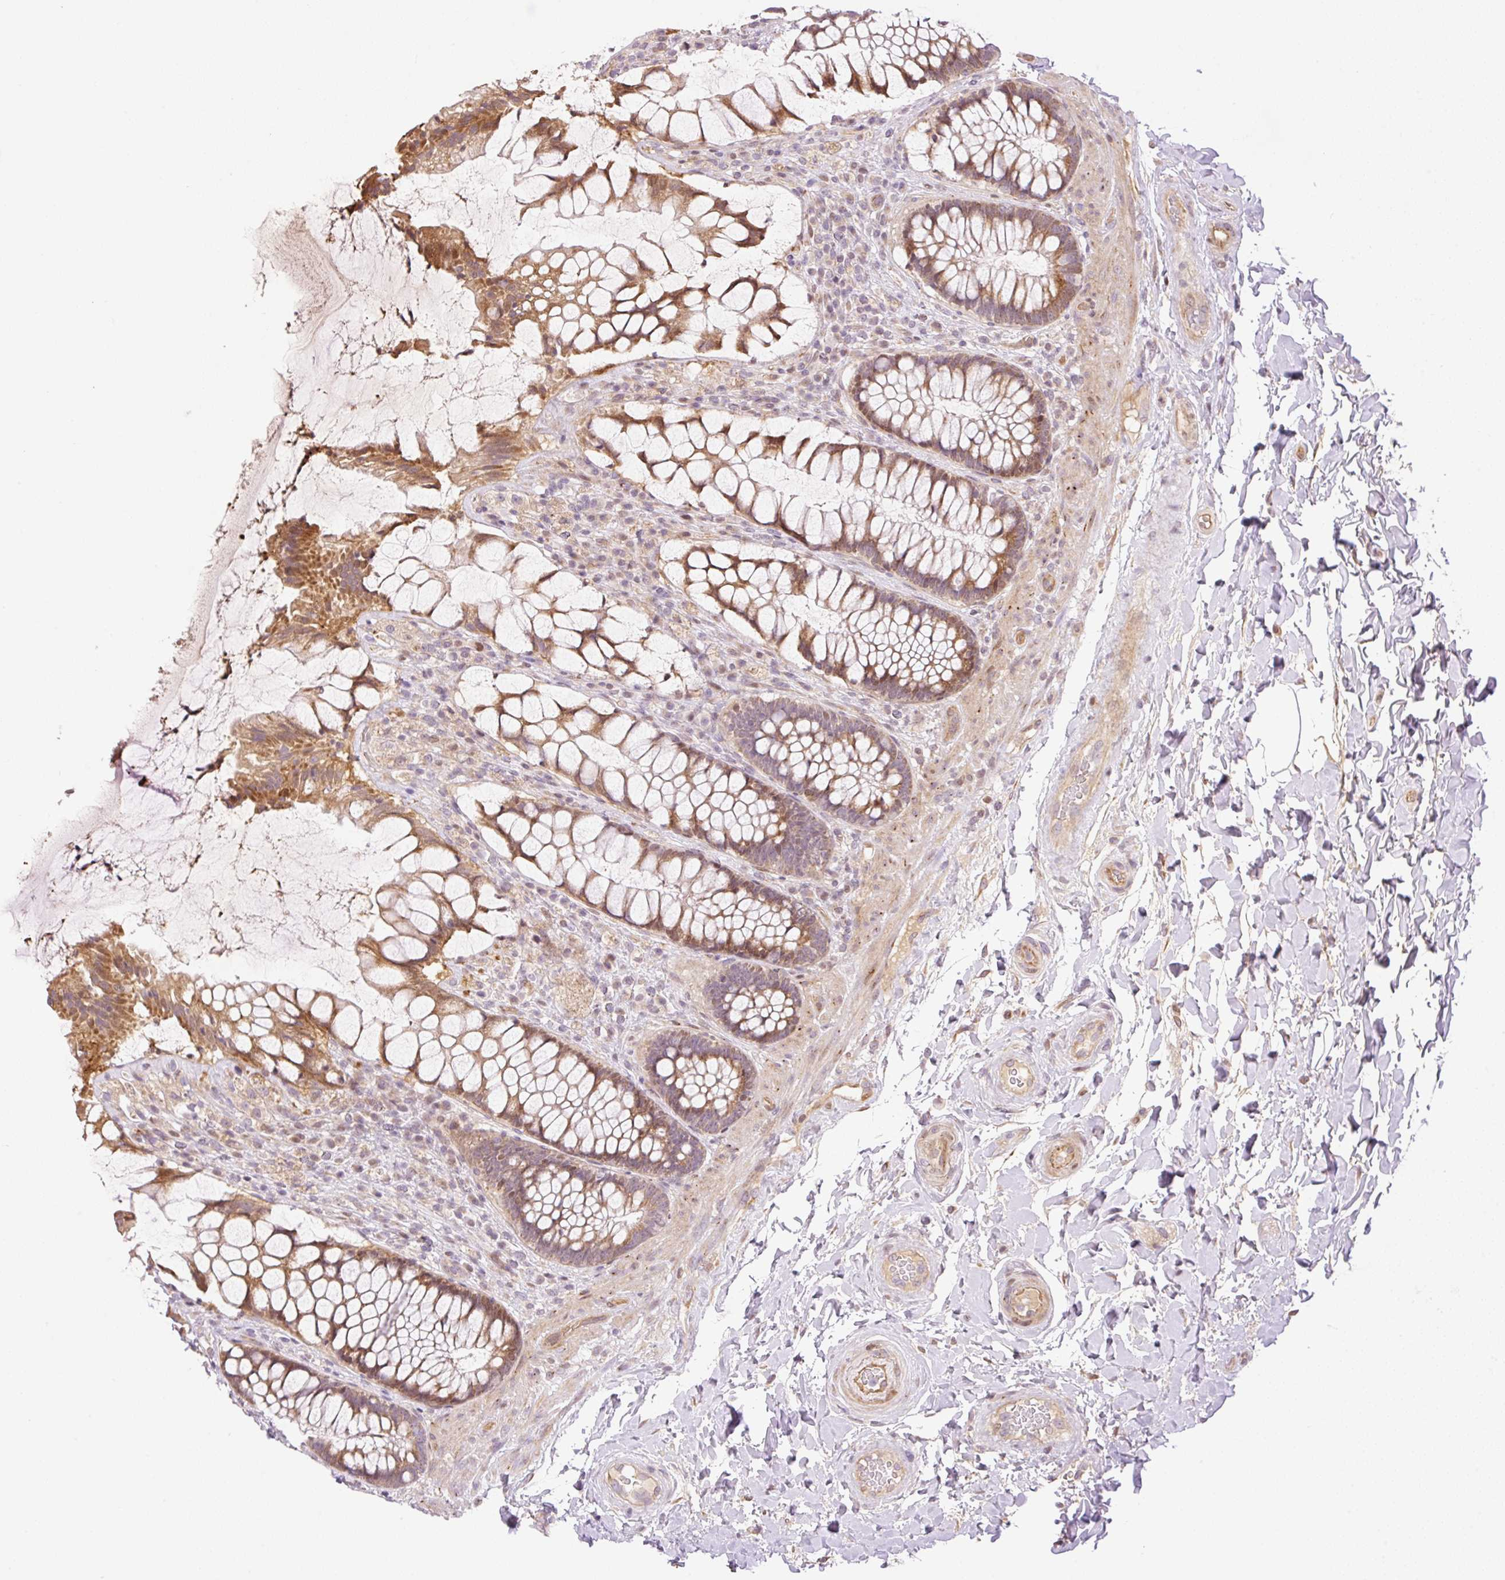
{"staining": {"intensity": "strong", "quantity": ">75%", "location": "cytoplasmic/membranous"}, "tissue": "rectum", "cell_type": "Glandular cells", "image_type": "normal", "snomed": [{"axis": "morphology", "description": "Normal tissue, NOS"}, {"axis": "topography", "description": "Rectum"}], "caption": "Rectum stained with DAB (3,3'-diaminobenzidine) immunohistochemistry displays high levels of strong cytoplasmic/membranous positivity in about >75% of glandular cells.", "gene": "ZNF394", "patient": {"sex": "female", "age": 58}}